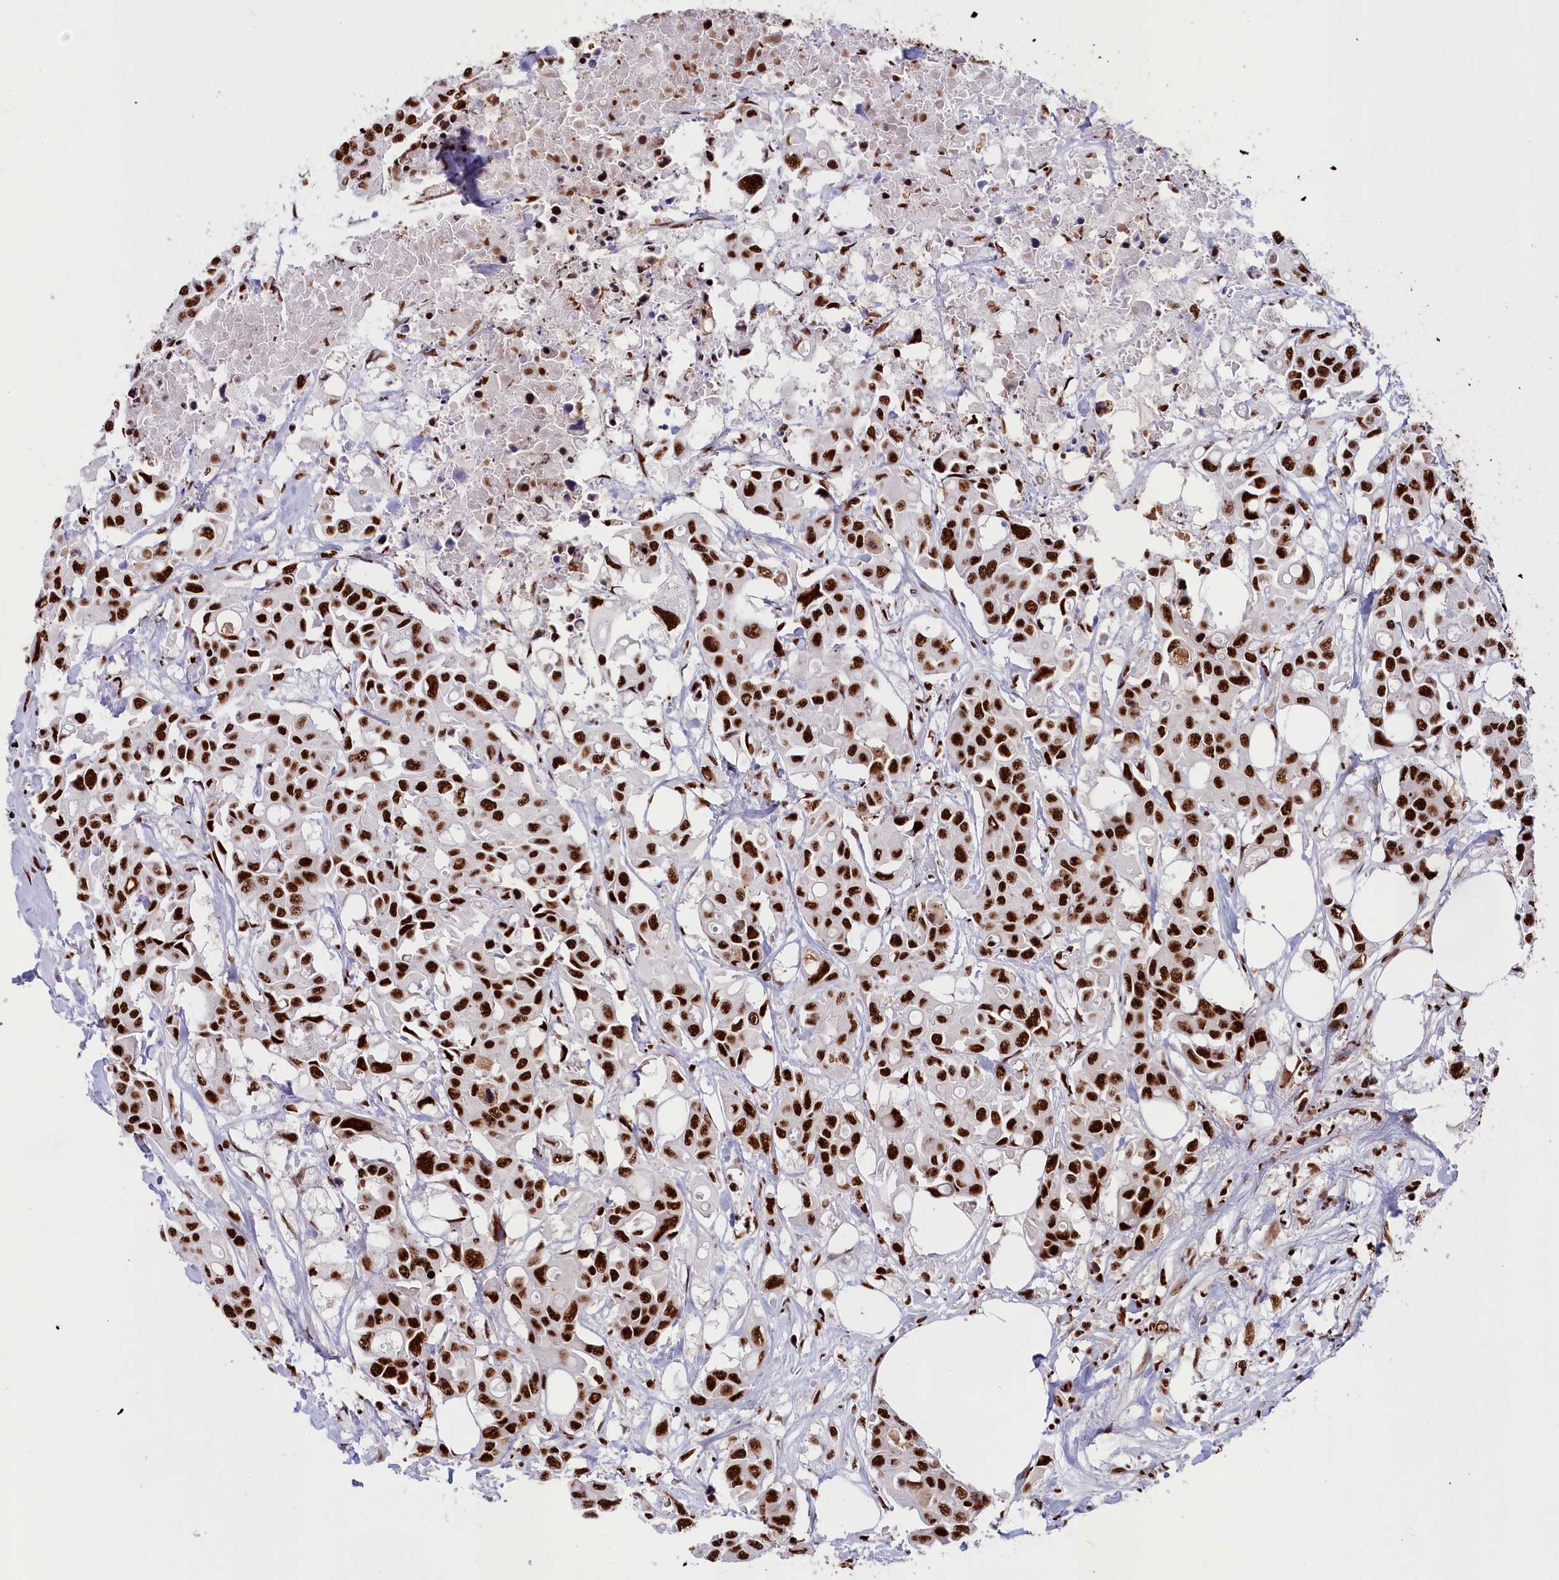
{"staining": {"intensity": "strong", "quantity": ">75%", "location": "nuclear"}, "tissue": "colorectal cancer", "cell_type": "Tumor cells", "image_type": "cancer", "snomed": [{"axis": "morphology", "description": "Adenocarcinoma, NOS"}, {"axis": "topography", "description": "Colon"}], "caption": "About >75% of tumor cells in colorectal cancer show strong nuclear protein expression as visualized by brown immunohistochemical staining.", "gene": "SNRNP70", "patient": {"sex": "male", "age": 77}}